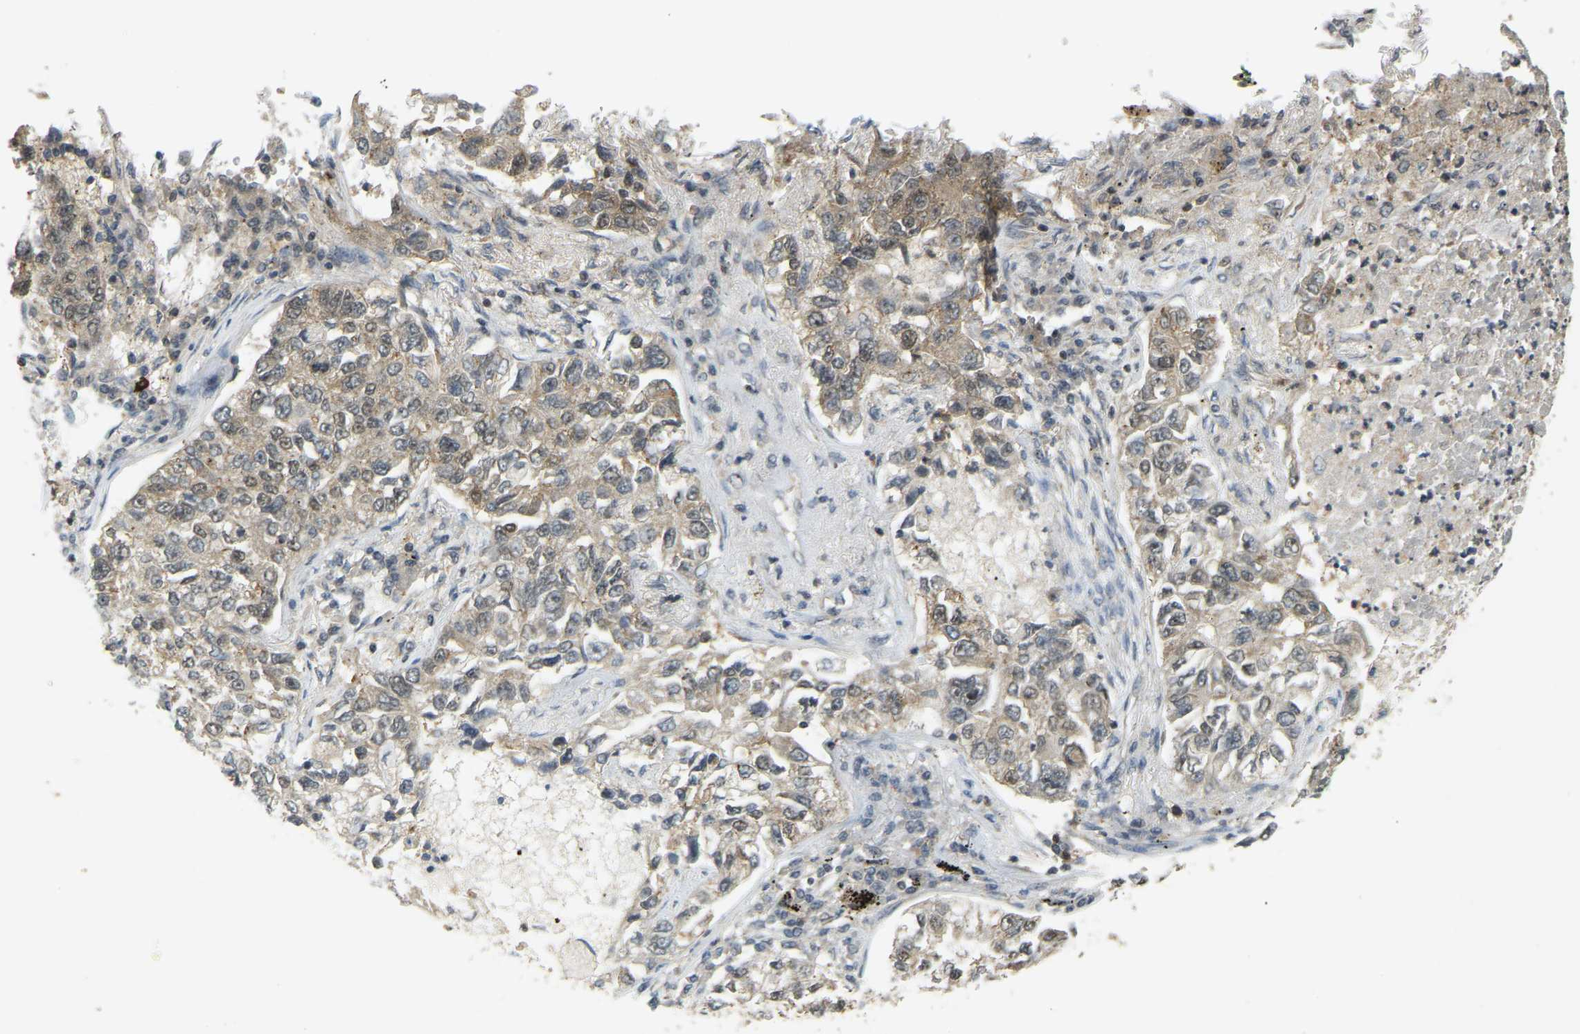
{"staining": {"intensity": "moderate", "quantity": ">75%", "location": "nuclear"}, "tissue": "lung cancer", "cell_type": "Tumor cells", "image_type": "cancer", "snomed": [{"axis": "morphology", "description": "Adenocarcinoma, NOS"}, {"axis": "topography", "description": "Lung"}], "caption": "Brown immunohistochemical staining in adenocarcinoma (lung) shows moderate nuclear expression in approximately >75% of tumor cells.", "gene": "BRF2", "patient": {"sex": "male", "age": 49}}